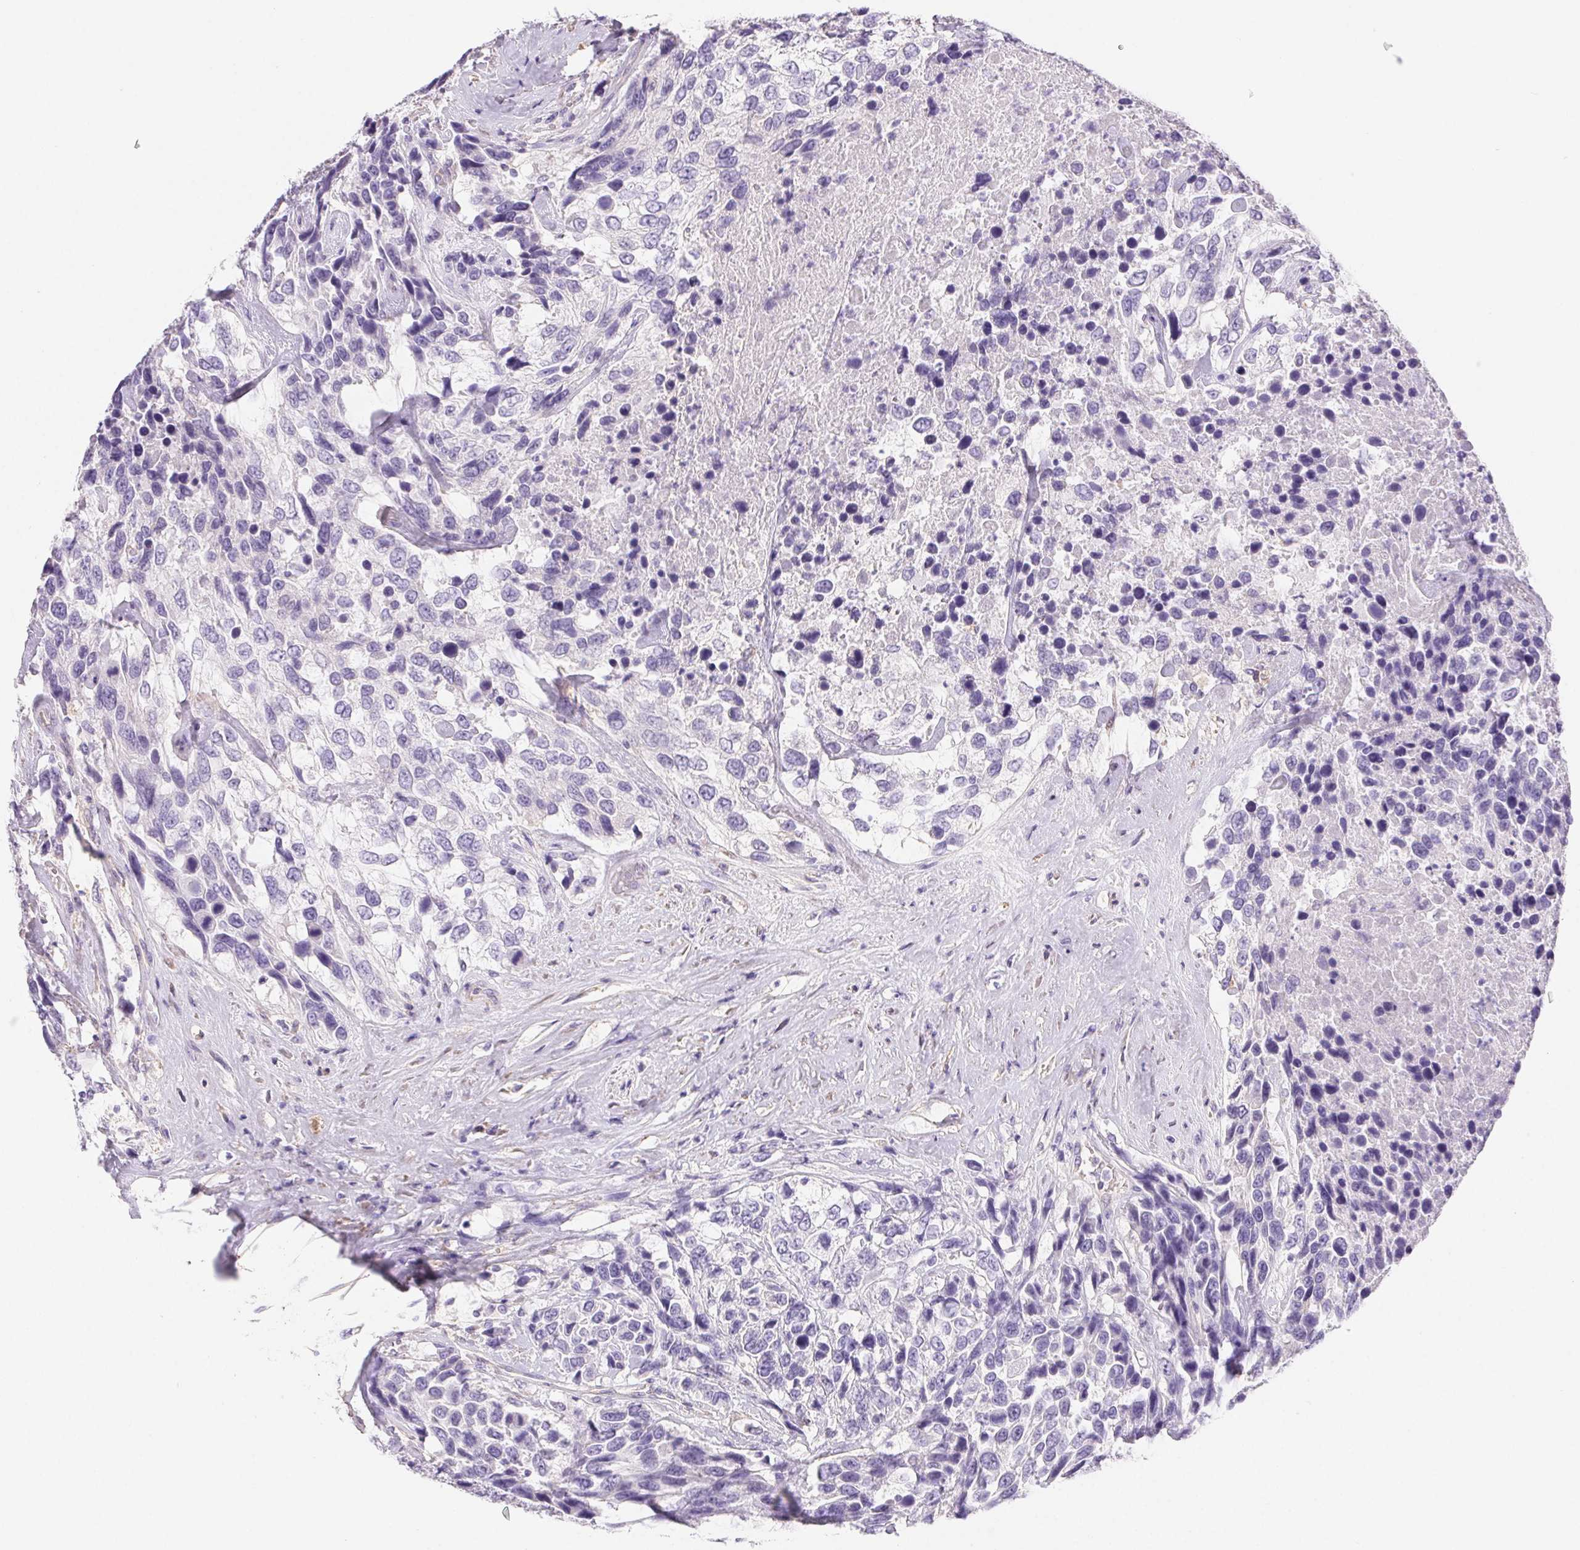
{"staining": {"intensity": "negative", "quantity": "none", "location": "none"}, "tissue": "urothelial cancer", "cell_type": "Tumor cells", "image_type": "cancer", "snomed": [{"axis": "morphology", "description": "Urothelial carcinoma, High grade"}, {"axis": "topography", "description": "Urinary bladder"}], "caption": "Micrograph shows no significant protein expression in tumor cells of urothelial cancer.", "gene": "PNLIP", "patient": {"sex": "female", "age": 70}}